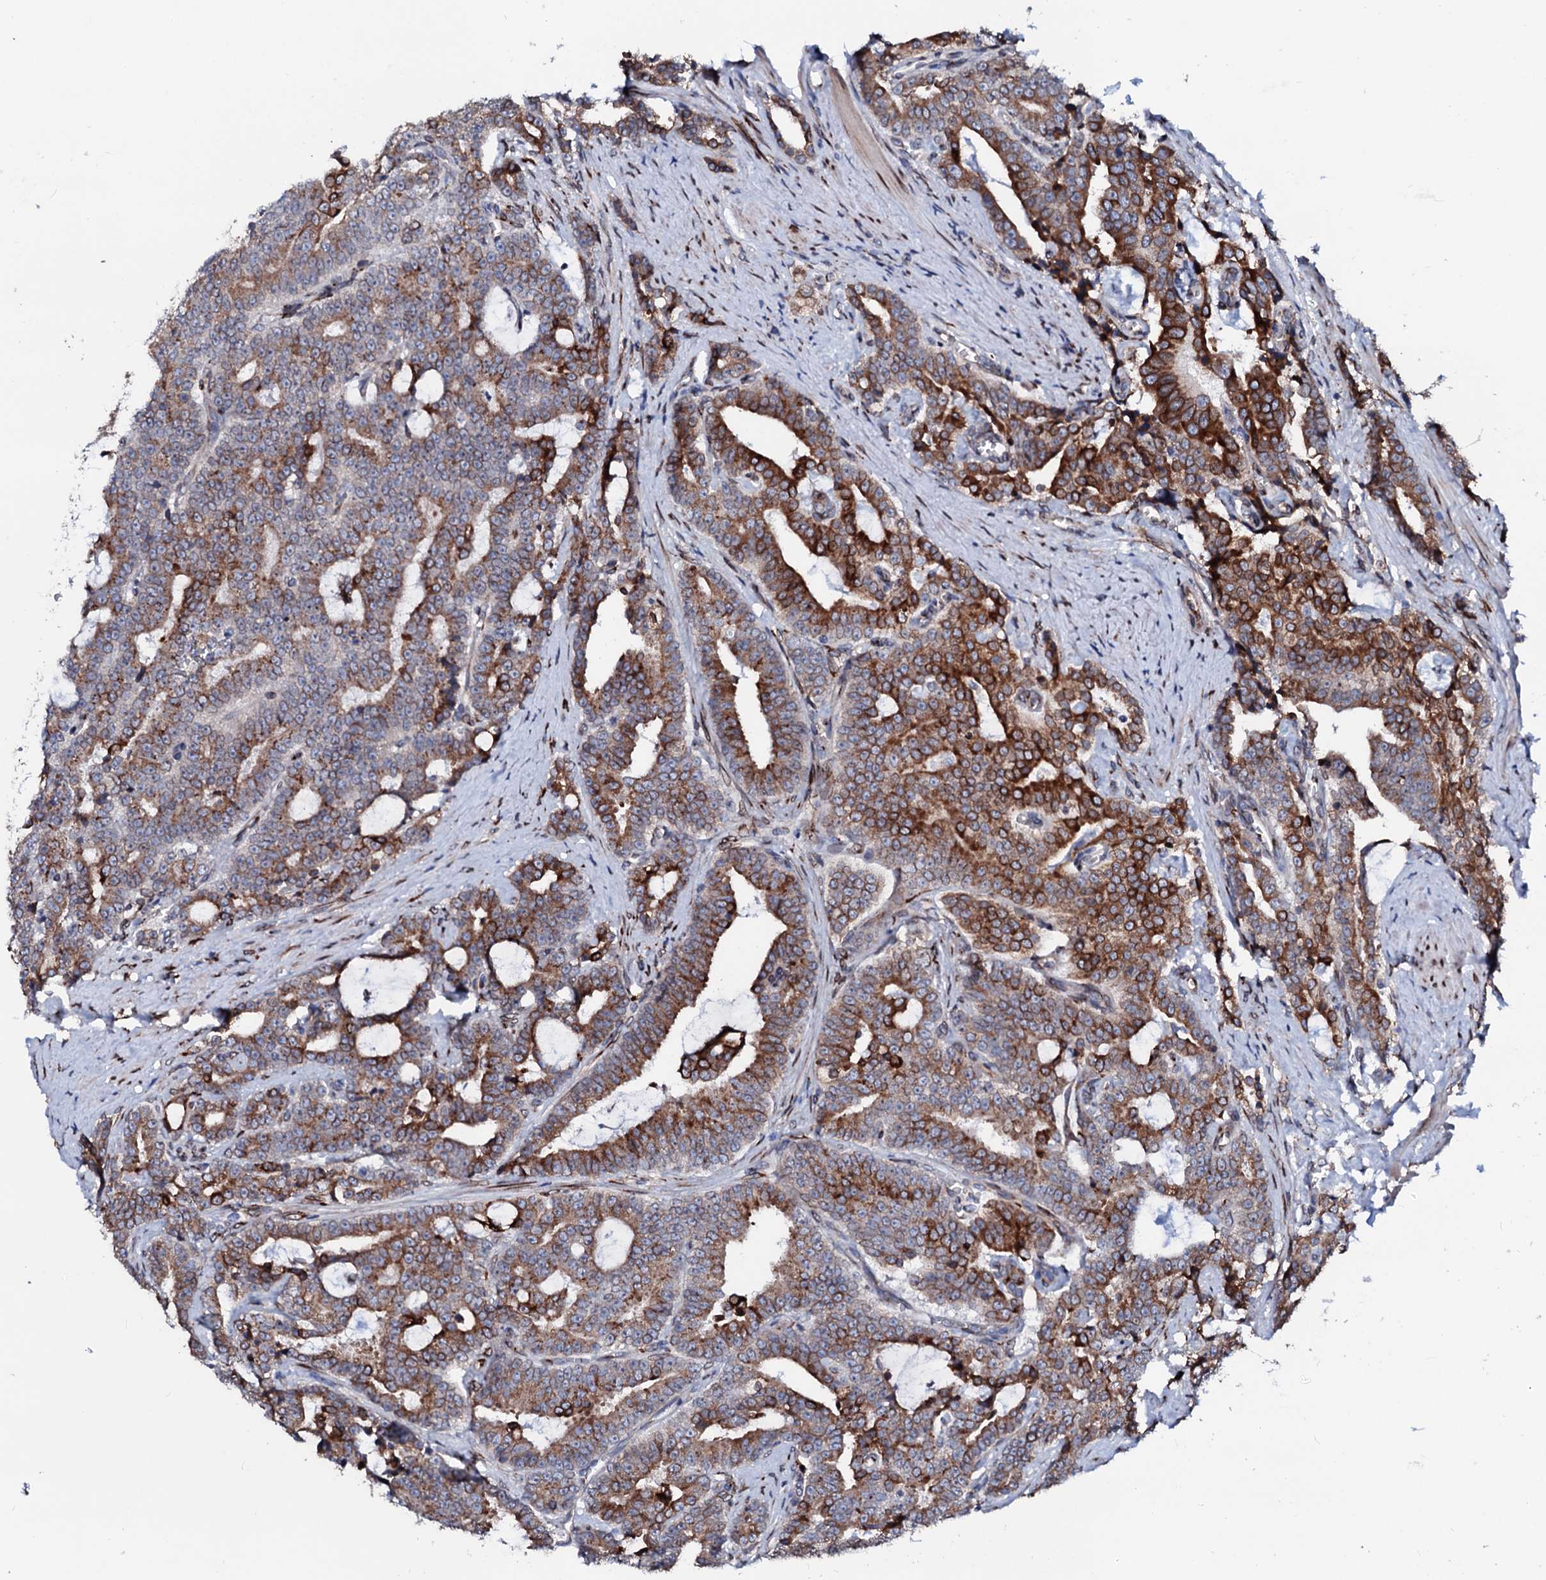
{"staining": {"intensity": "strong", "quantity": "25%-75%", "location": "cytoplasmic/membranous"}, "tissue": "prostate cancer", "cell_type": "Tumor cells", "image_type": "cancer", "snomed": [{"axis": "morphology", "description": "Adenocarcinoma, High grade"}, {"axis": "topography", "description": "Prostate and seminal vesicle, NOS"}], "caption": "Prostate cancer was stained to show a protein in brown. There is high levels of strong cytoplasmic/membranous expression in about 25%-75% of tumor cells.", "gene": "TMCO3", "patient": {"sex": "male", "age": 67}}